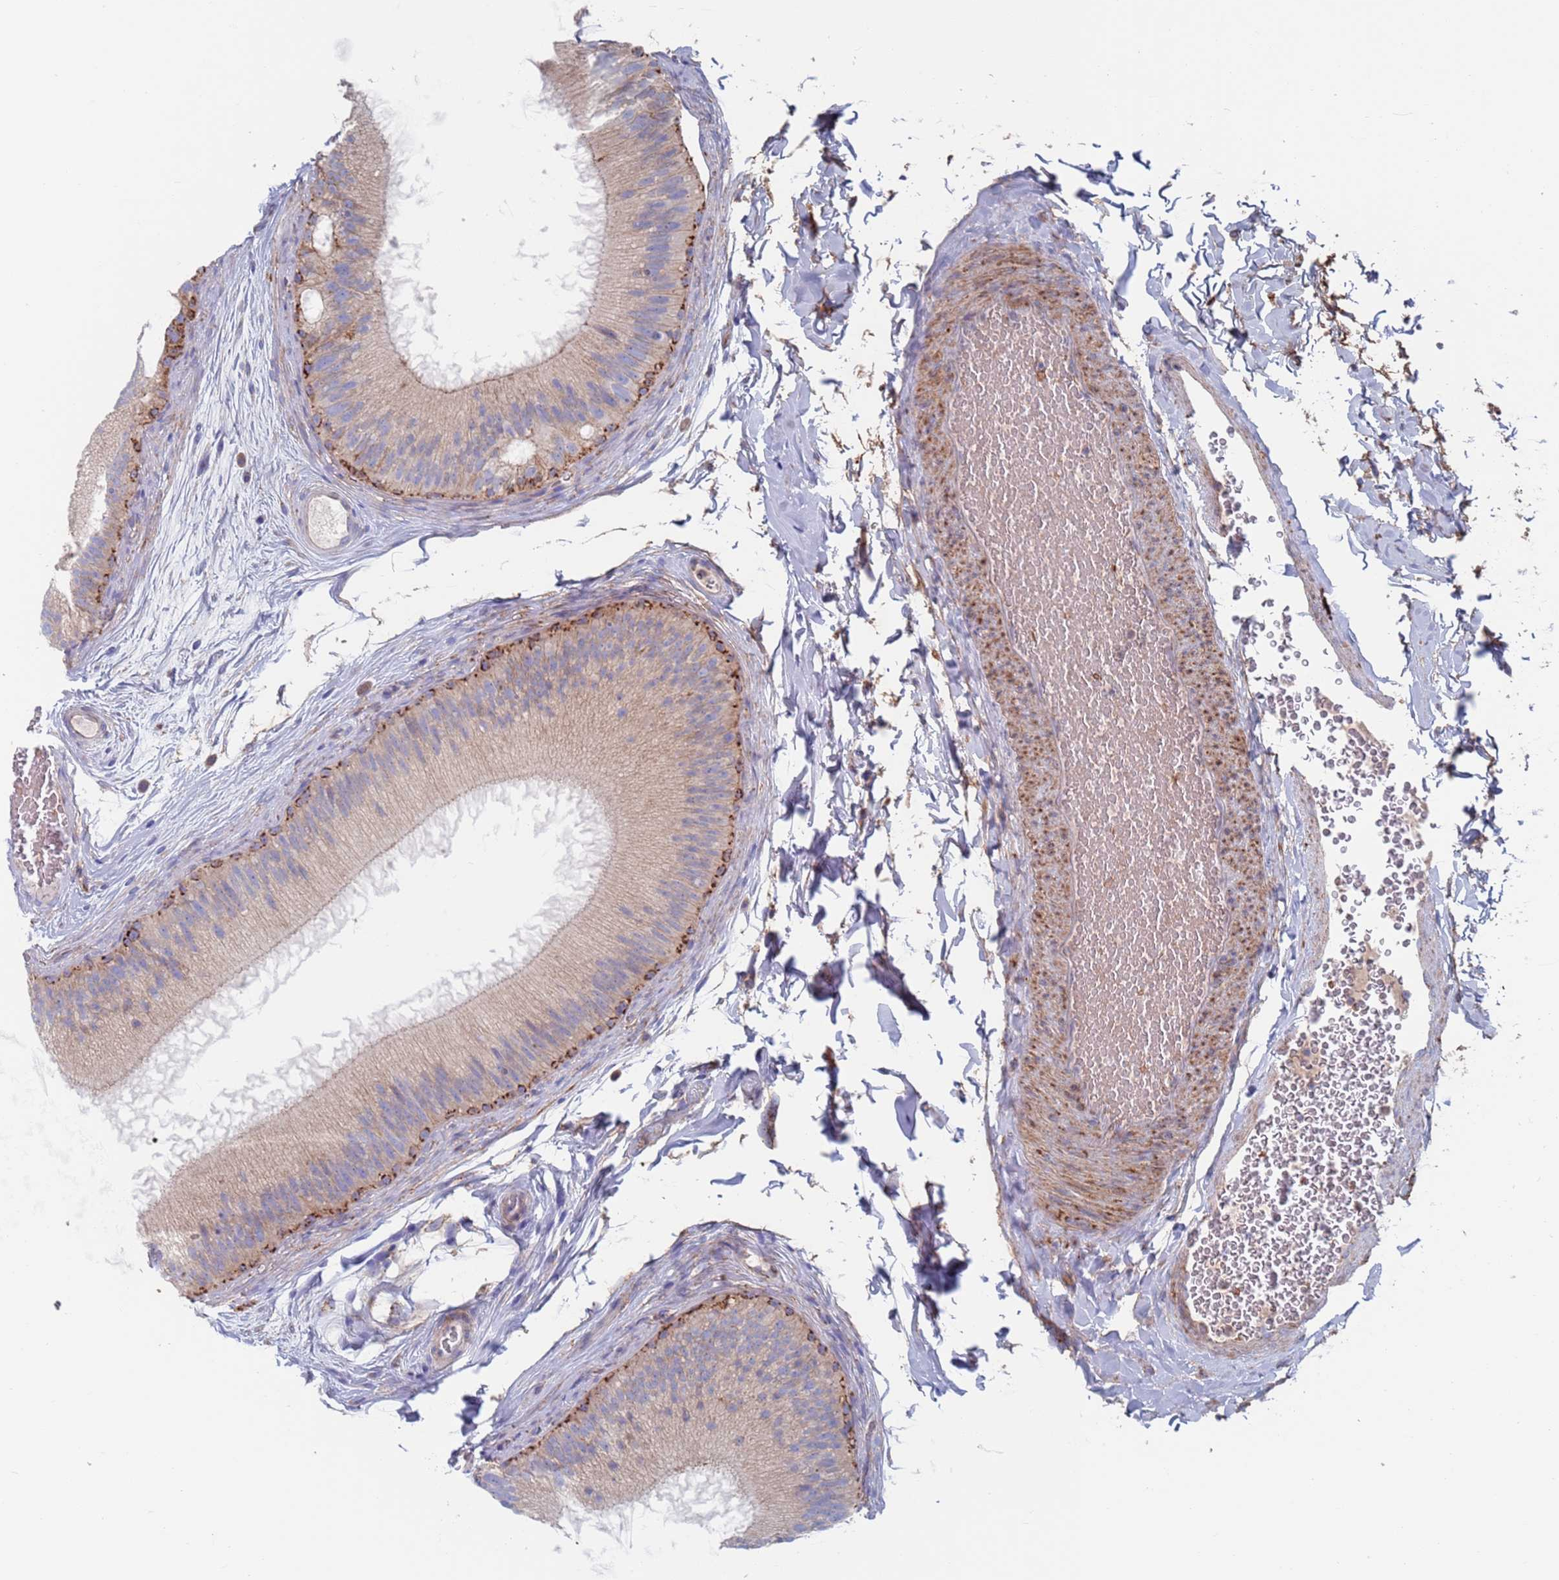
{"staining": {"intensity": "moderate", "quantity": "<25%", "location": "cytoplasmic/membranous"}, "tissue": "epididymis", "cell_type": "Glandular cells", "image_type": "normal", "snomed": [{"axis": "morphology", "description": "Normal tissue, NOS"}, {"axis": "topography", "description": "Epididymis"}], "caption": "DAB (3,3'-diaminobenzidine) immunohistochemical staining of normal epididymis reveals moderate cytoplasmic/membranous protein positivity in approximately <25% of glandular cells.", "gene": "CHCHD6", "patient": {"sex": "male", "age": 45}}